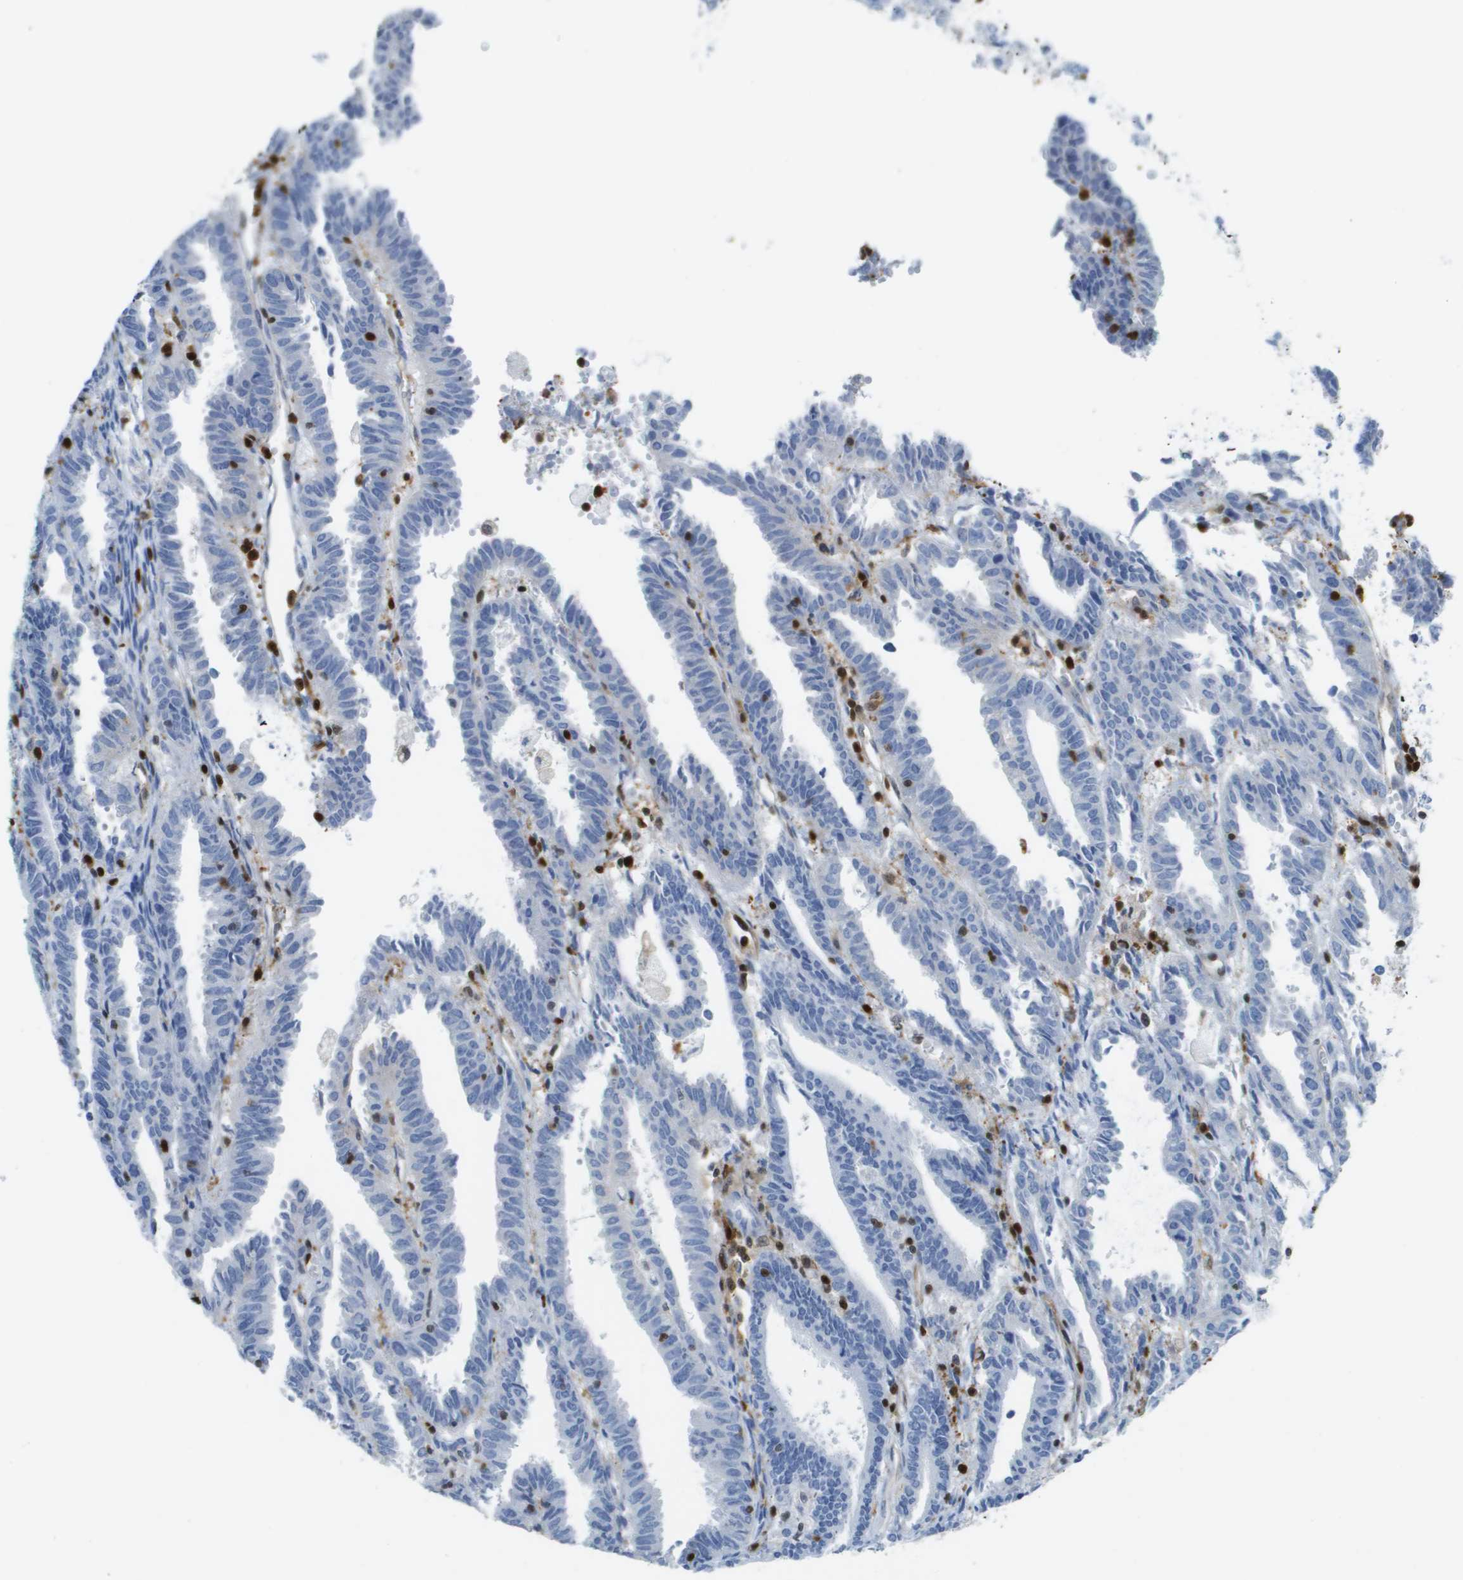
{"staining": {"intensity": "negative", "quantity": "none", "location": "none"}, "tissue": "endometrial cancer", "cell_type": "Tumor cells", "image_type": "cancer", "snomed": [{"axis": "morphology", "description": "Adenocarcinoma, NOS"}, {"axis": "topography", "description": "Uterus"}], "caption": "An immunohistochemistry (IHC) histopathology image of endometrial cancer (adenocarcinoma) is shown. There is no staining in tumor cells of endometrial cancer (adenocarcinoma). The staining was performed using DAB (3,3'-diaminobenzidine) to visualize the protein expression in brown, while the nuclei were stained in blue with hematoxylin (Magnification: 20x).", "gene": "DOCK5", "patient": {"sex": "female", "age": 83}}